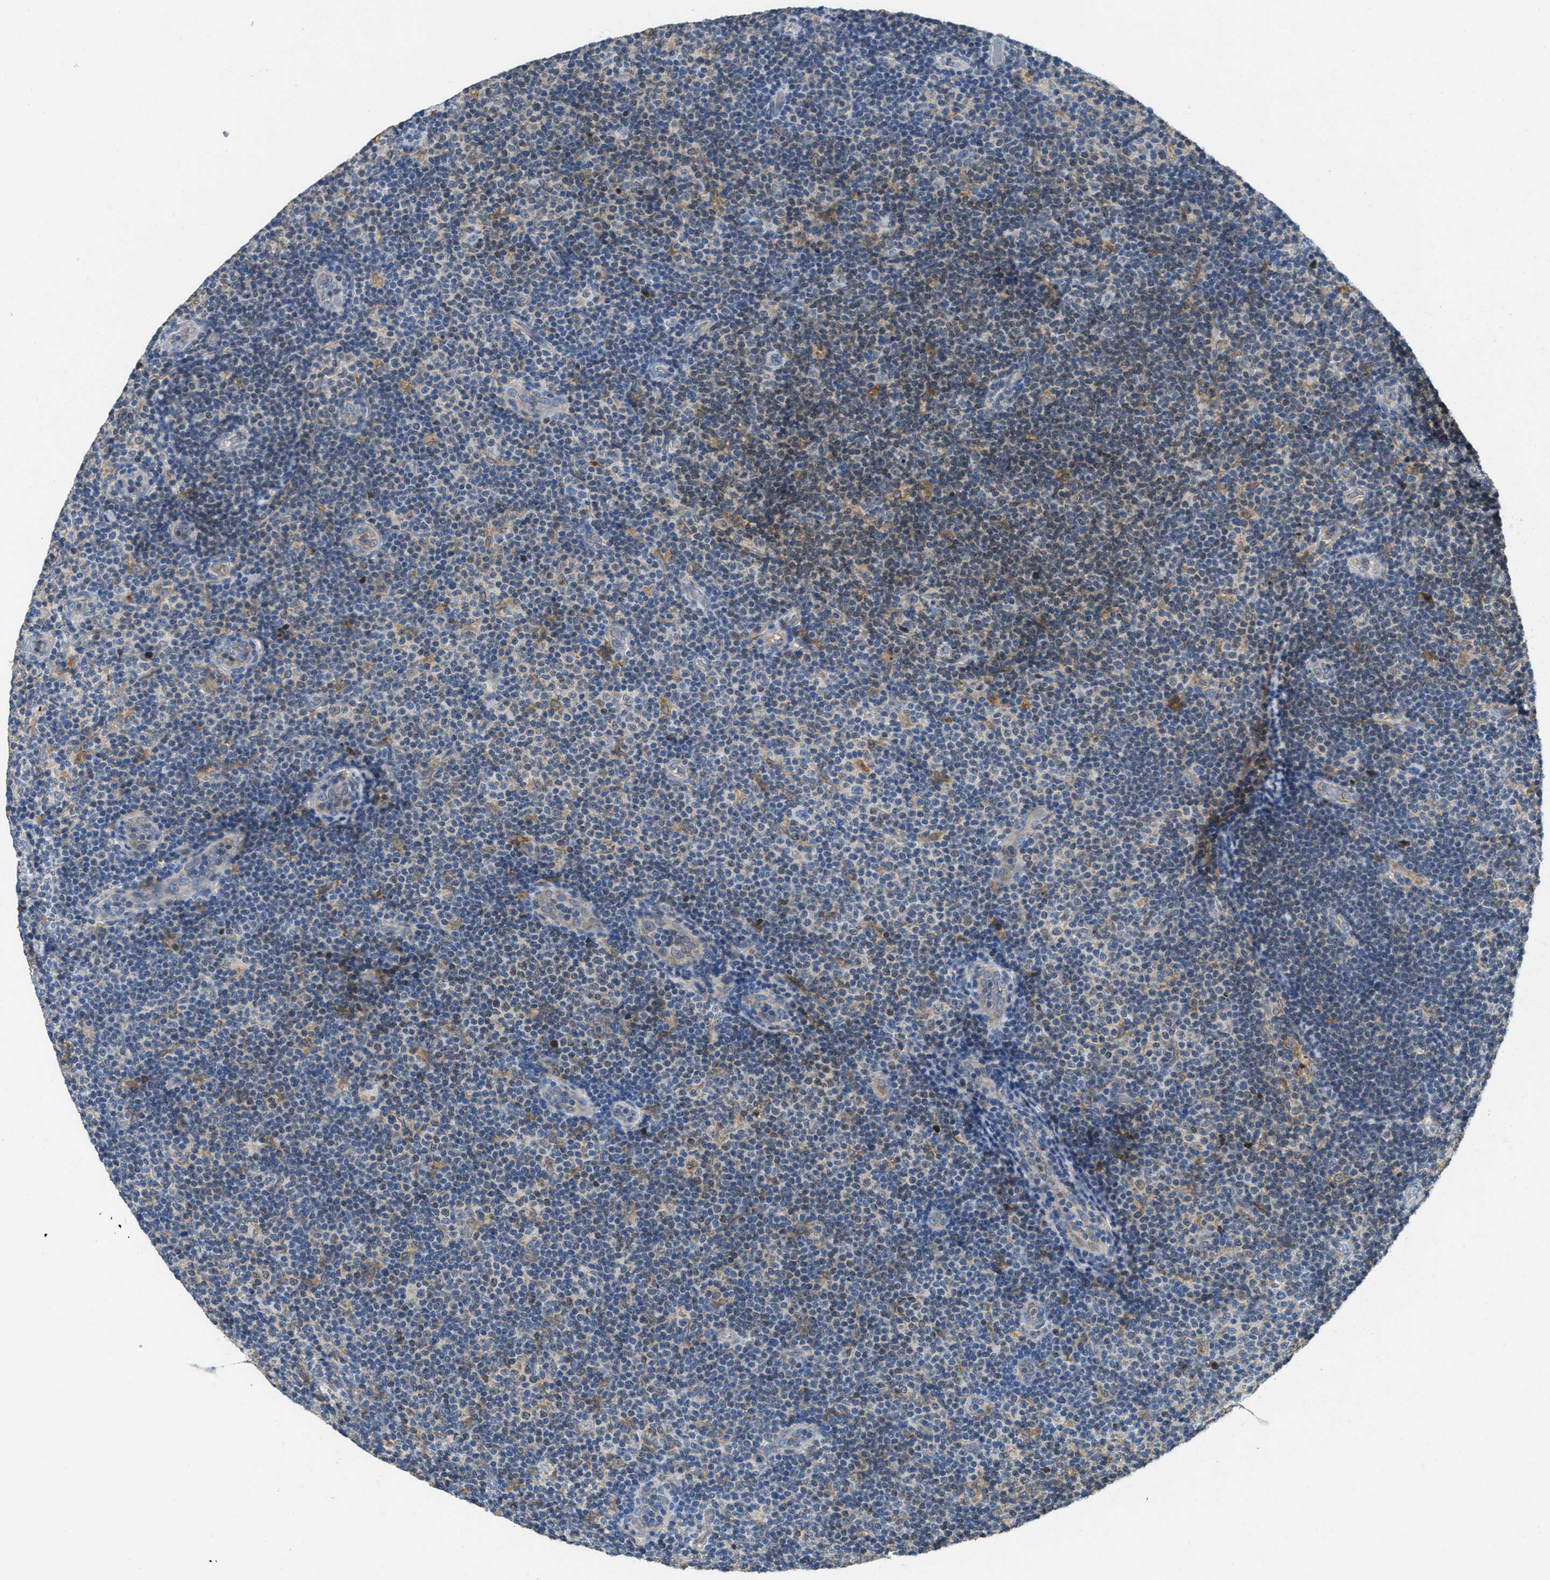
{"staining": {"intensity": "negative", "quantity": "none", "location": "none"}, "tissue": "lymphoma", "cell_type": "Tumor cells", "image_type": "cancer", "snomed": [{"axis": "morphology", "description": "Malignant lymphoma, non-Hodgkin's type, Low grade"}, {"axis": "topography", "description": "Lymph node"}], "caption": "Immunohistochemistry (IHC) micrograph of neoplastic tissue: human low-grade malignant lymphoma, non-Hodgkin's type stained with DAB demonstrates no significant protein expression in tumor cells.", "gene": "MPDU1", "patient": {"sex": "male", "age": 83}}